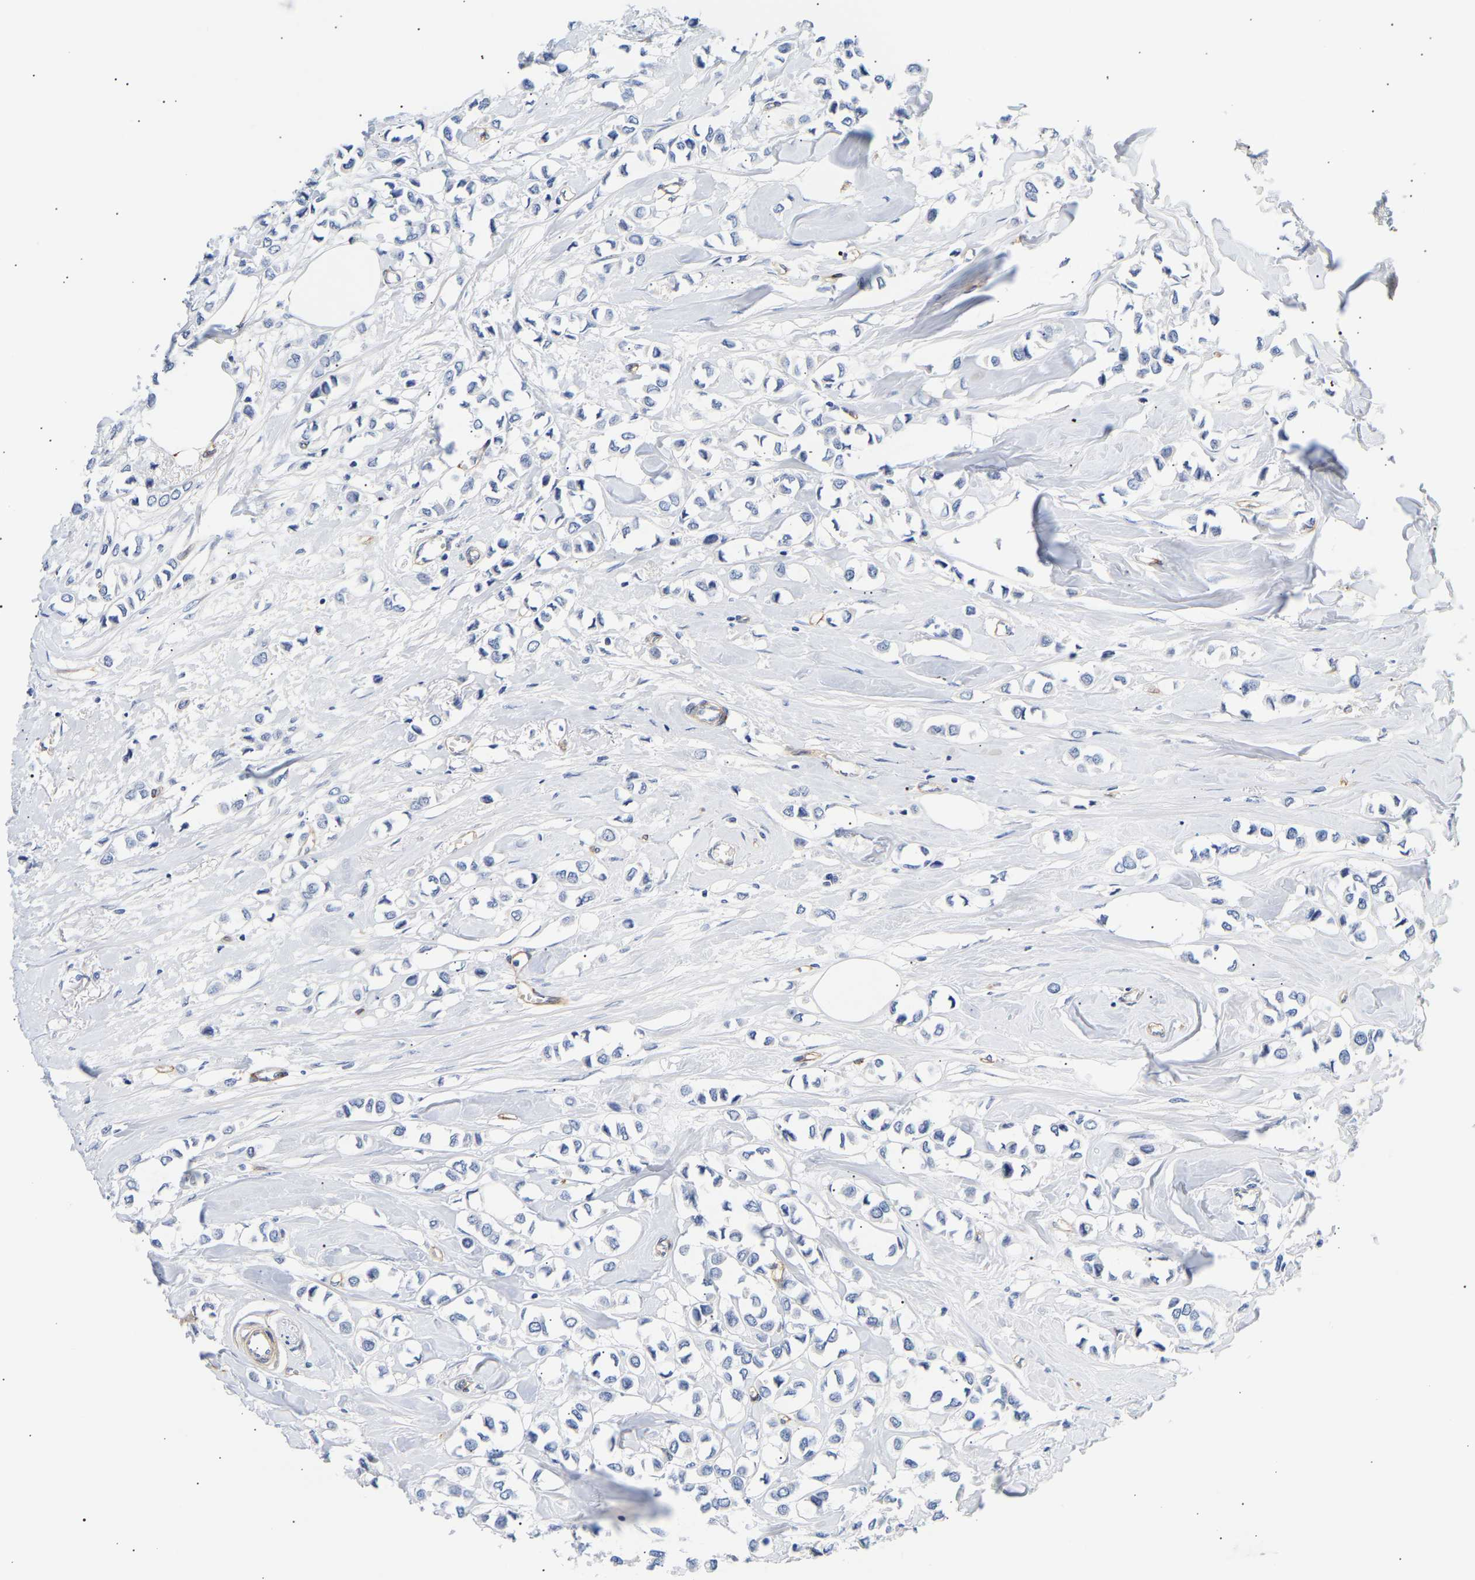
{"staining": {"intensity": "negative", "quantity": "none", "location": "none"}, "tissue": "breast cancer", "cell_type": "Tumor cells", "image_type": "cancer", "snomed": [{"axis": "morphology", "description": "Lobular carcinoma"}, {"axis": "topography", "description": "Breast"}], "caption": "An immunohistochemistry (IHC) photomicrograph of breast cancer is shown. There is no staining in tumor cells of breast cancer.", "gene": "IGFBP7", "patient": {"sex": "female", "age": 51}}